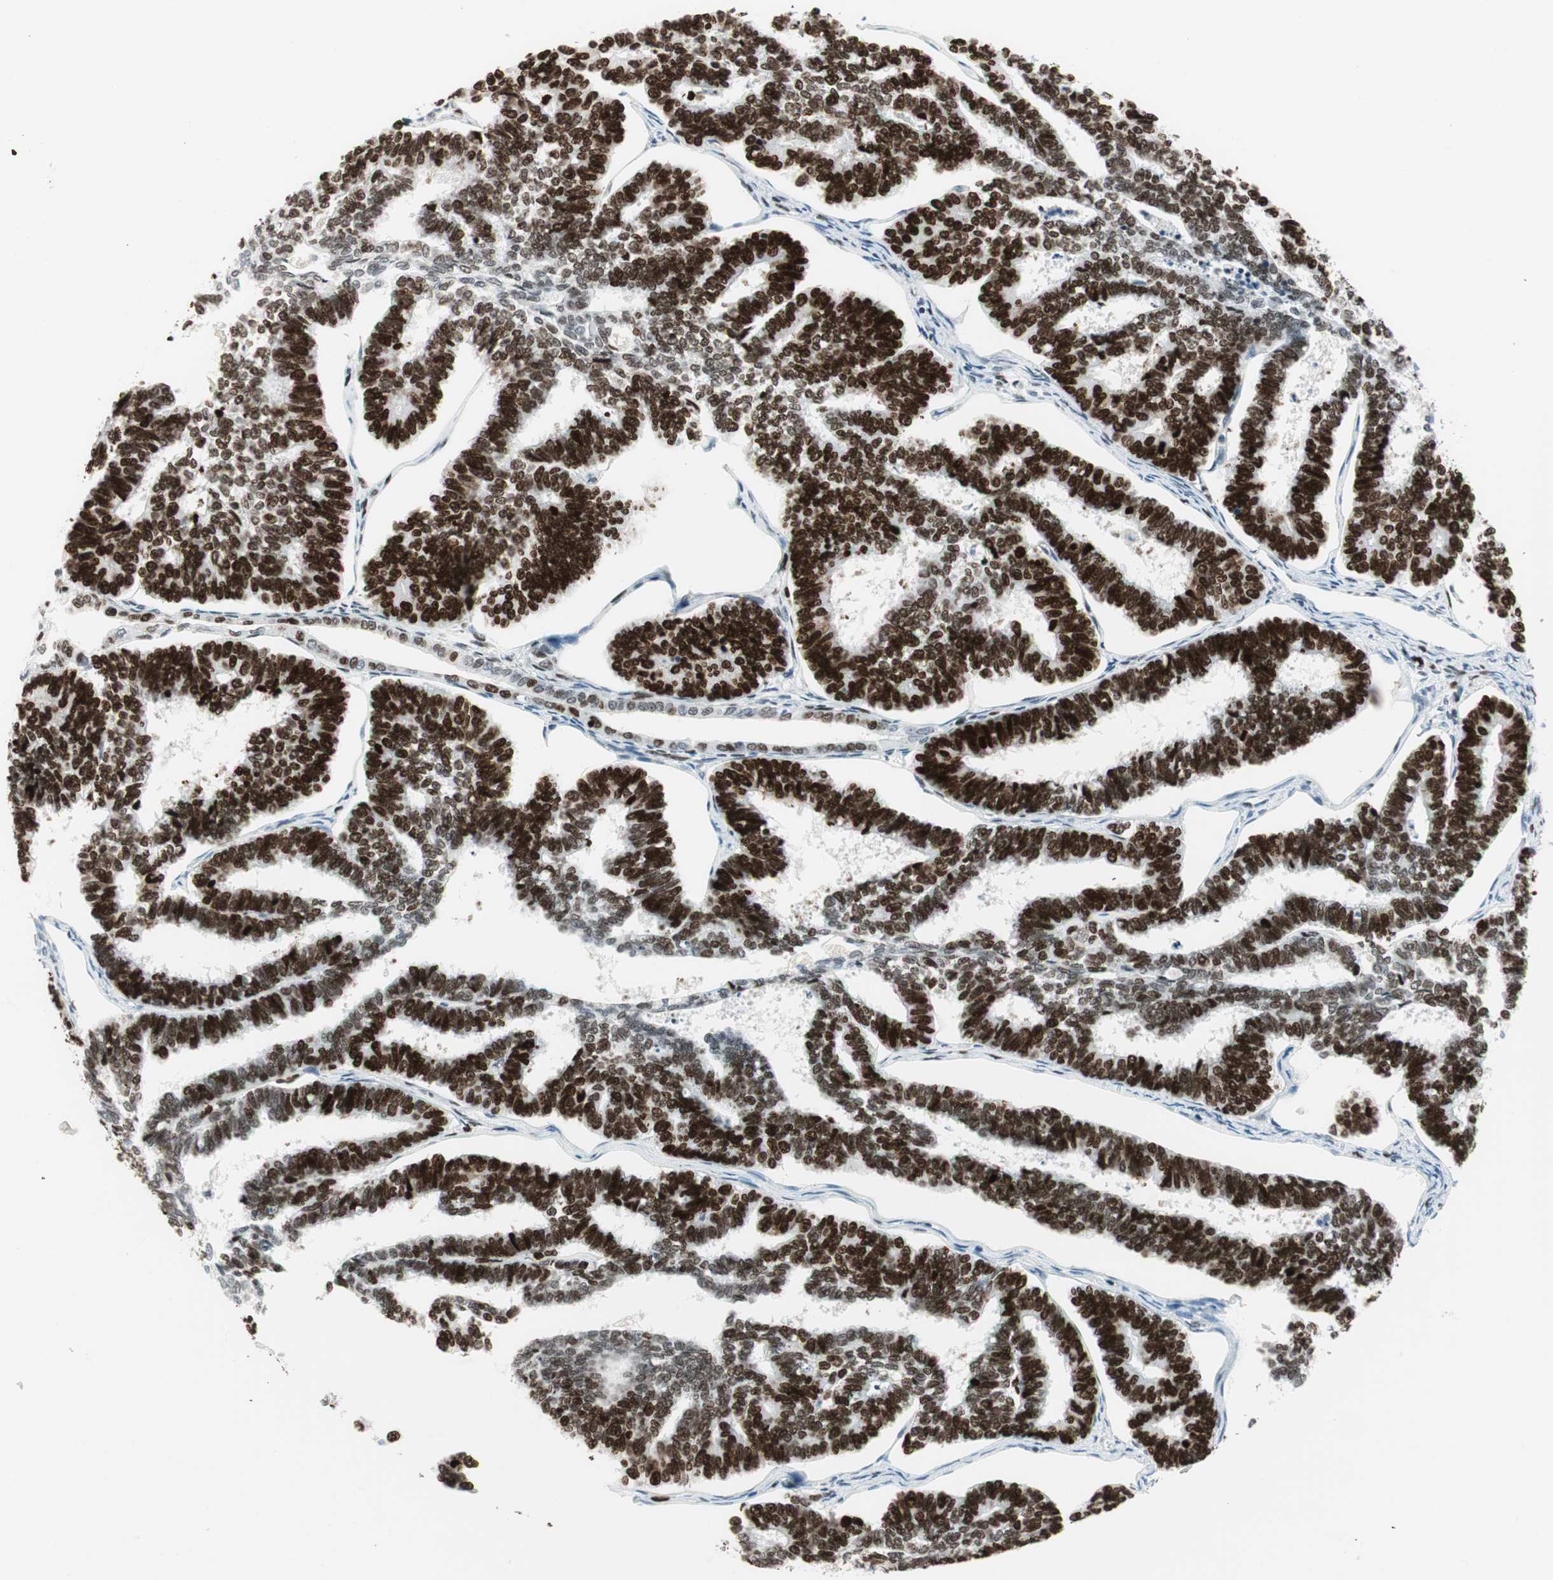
{"staining": {"intensity": "strong", "quantity": ">75%", "location": "nuclear"}, "tissue": "endometrial cancer", "cell_type": "Tumor cells", "image_type": "cancer", "snomed": [{"axis": "morphology", "description": "Adenocarcinoma, NOS"}, {"axis": "topography", "description": "Endometrium"}], "caption": "High-power microscopy captured an IHC photomicrograph of endometrial cancer (adenocarcinoma), revealing strong nuclear expression in about >75% of tumor cells. (IHC, brightfield microscopy, high magnification).", "gene": "EZH2", "patient": {"sex": "female", "age": 70}}